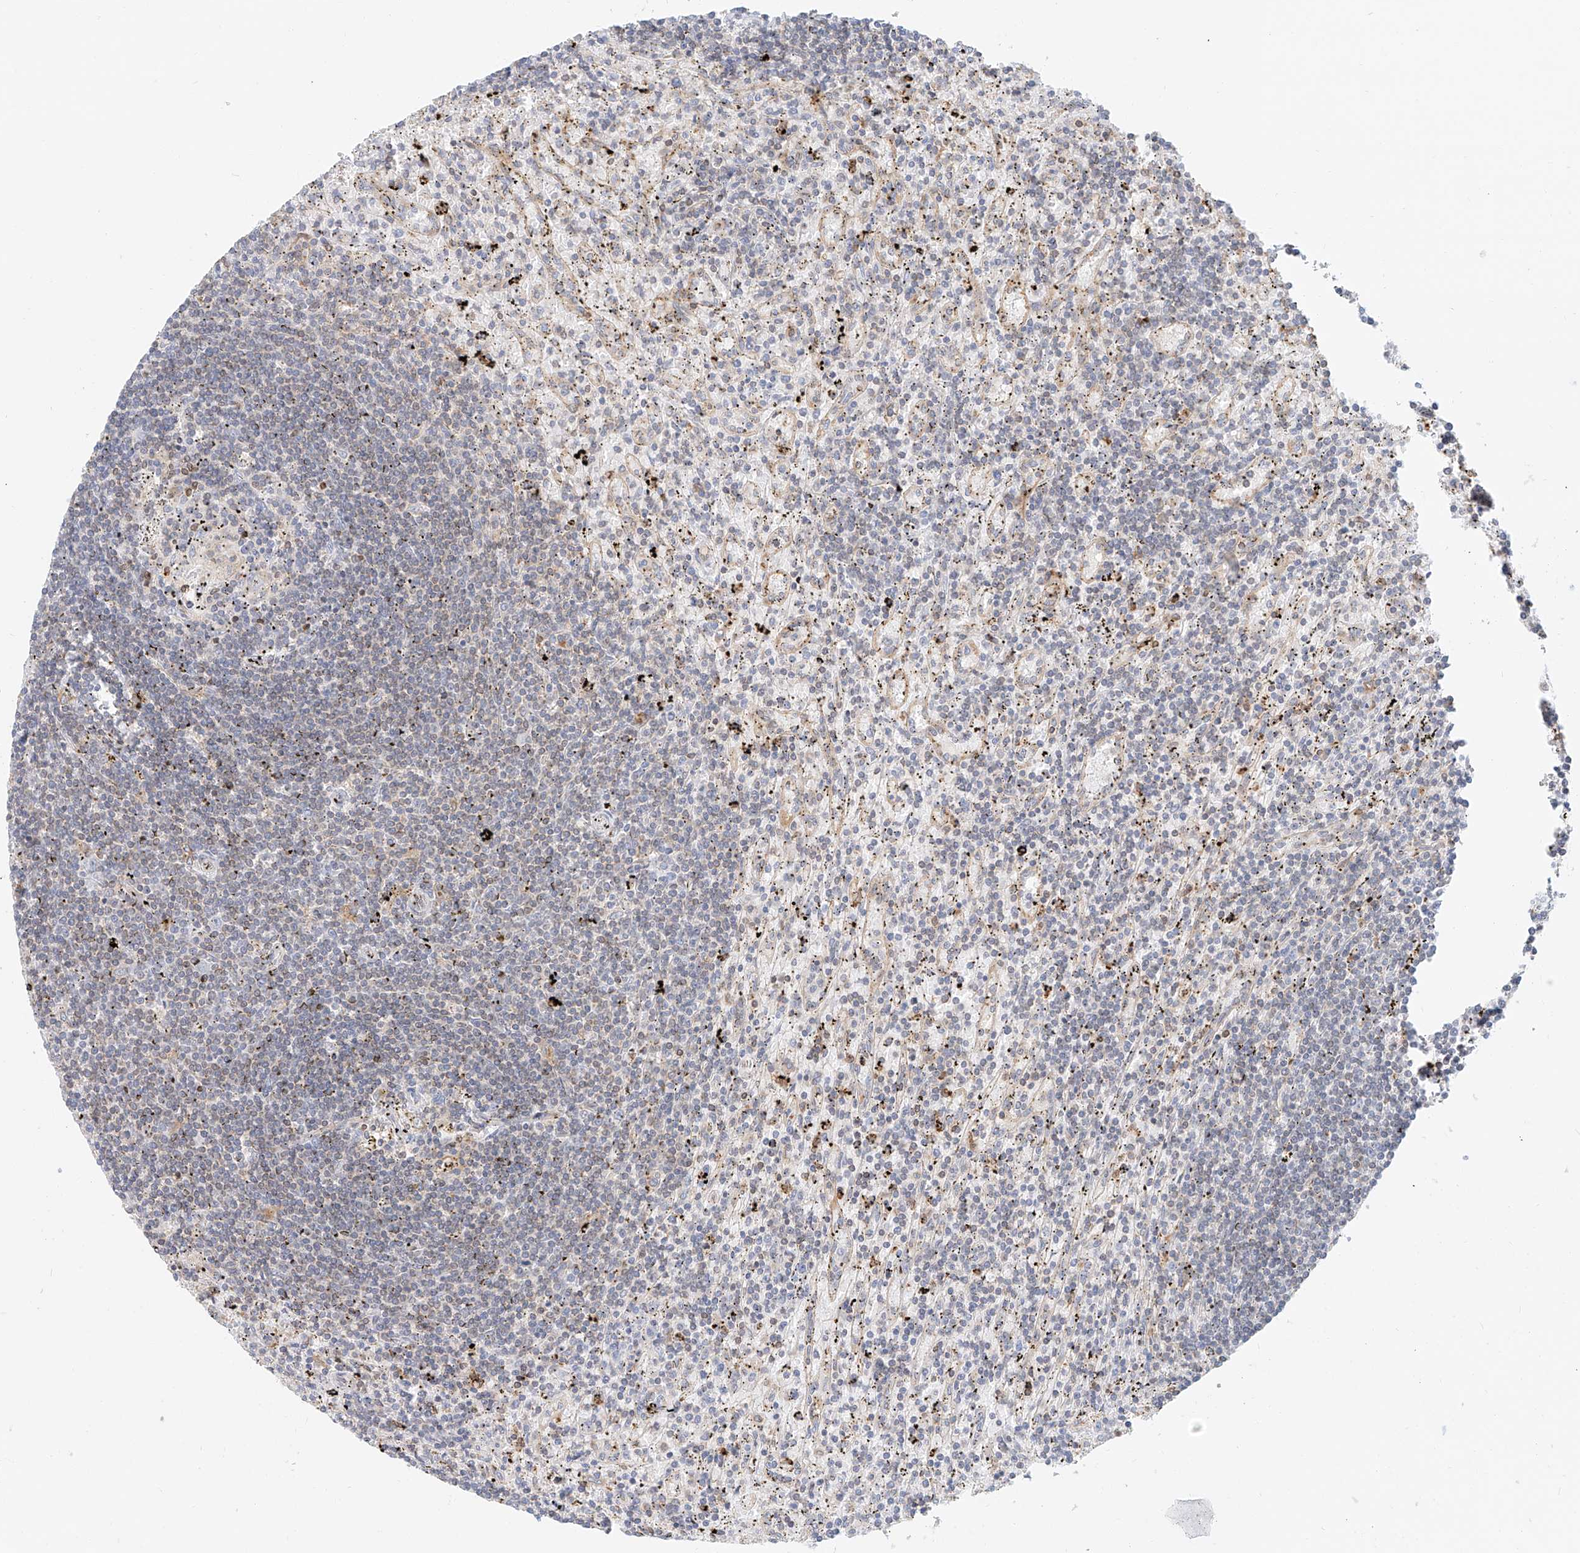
{"staining": {"intensity": "negative", "quantity": "none", "location": "none"}, "tissue": "lymphoma", "cell_type": "Tumor cells", "image_type": "cancer", "snomed": [{"axis": "morphology", "description": "Malignant lymphoma, non-Hodgkin's type, Low grade"}, {"axis": "topography", "description": "Spleen"}], "caption": "Tumor cells are negative for protein expression in human low-grade malignant lymphoma, non-Hodgkin's type. The staining was performed using DAB to visualize the protein expression in brown, while the nuclei were stained in blue with hematoxylin (Magnification: 20x).", "gene": "DHRS7", "patient": {"sex": "male", "age": 76}}